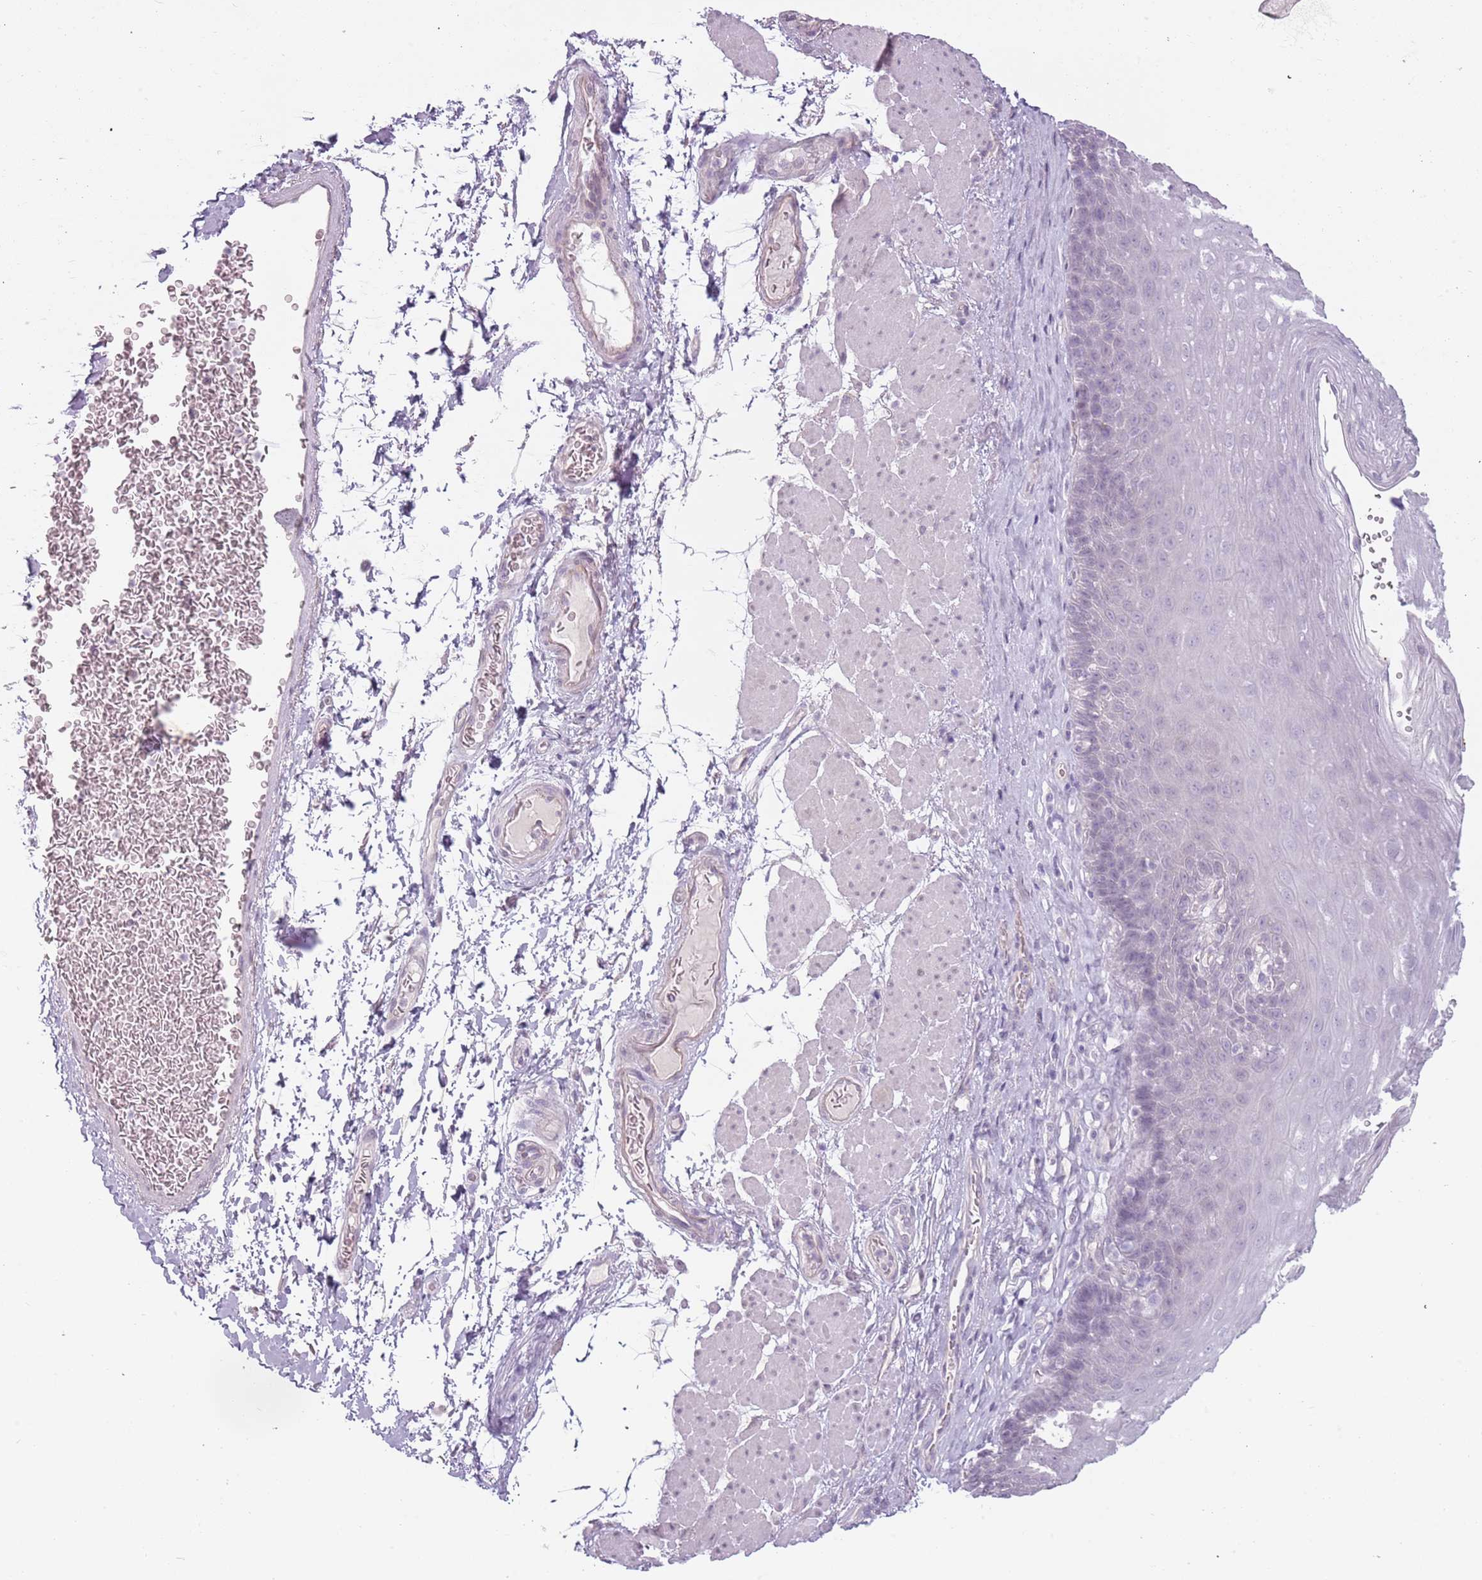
{"staining": {"intensity": "negative", "quantity": "none", "location": "none"}, "tissue": "esophagus", "cell_type": "Squamous epithelial cells", "image_type": "normal", "snomed": [{"axis": "morphology", "description": "Normal tissue, NOS"}, {"axis": "topography", "description": "Esophagus"}], "caption": "Photomicrograph shows no protein expression in squamous epithelial cells of normal esophagus. Nuclei are stained in blue.", "gene": "RFX2", "patient": {"sex": "female", "age": 66}}